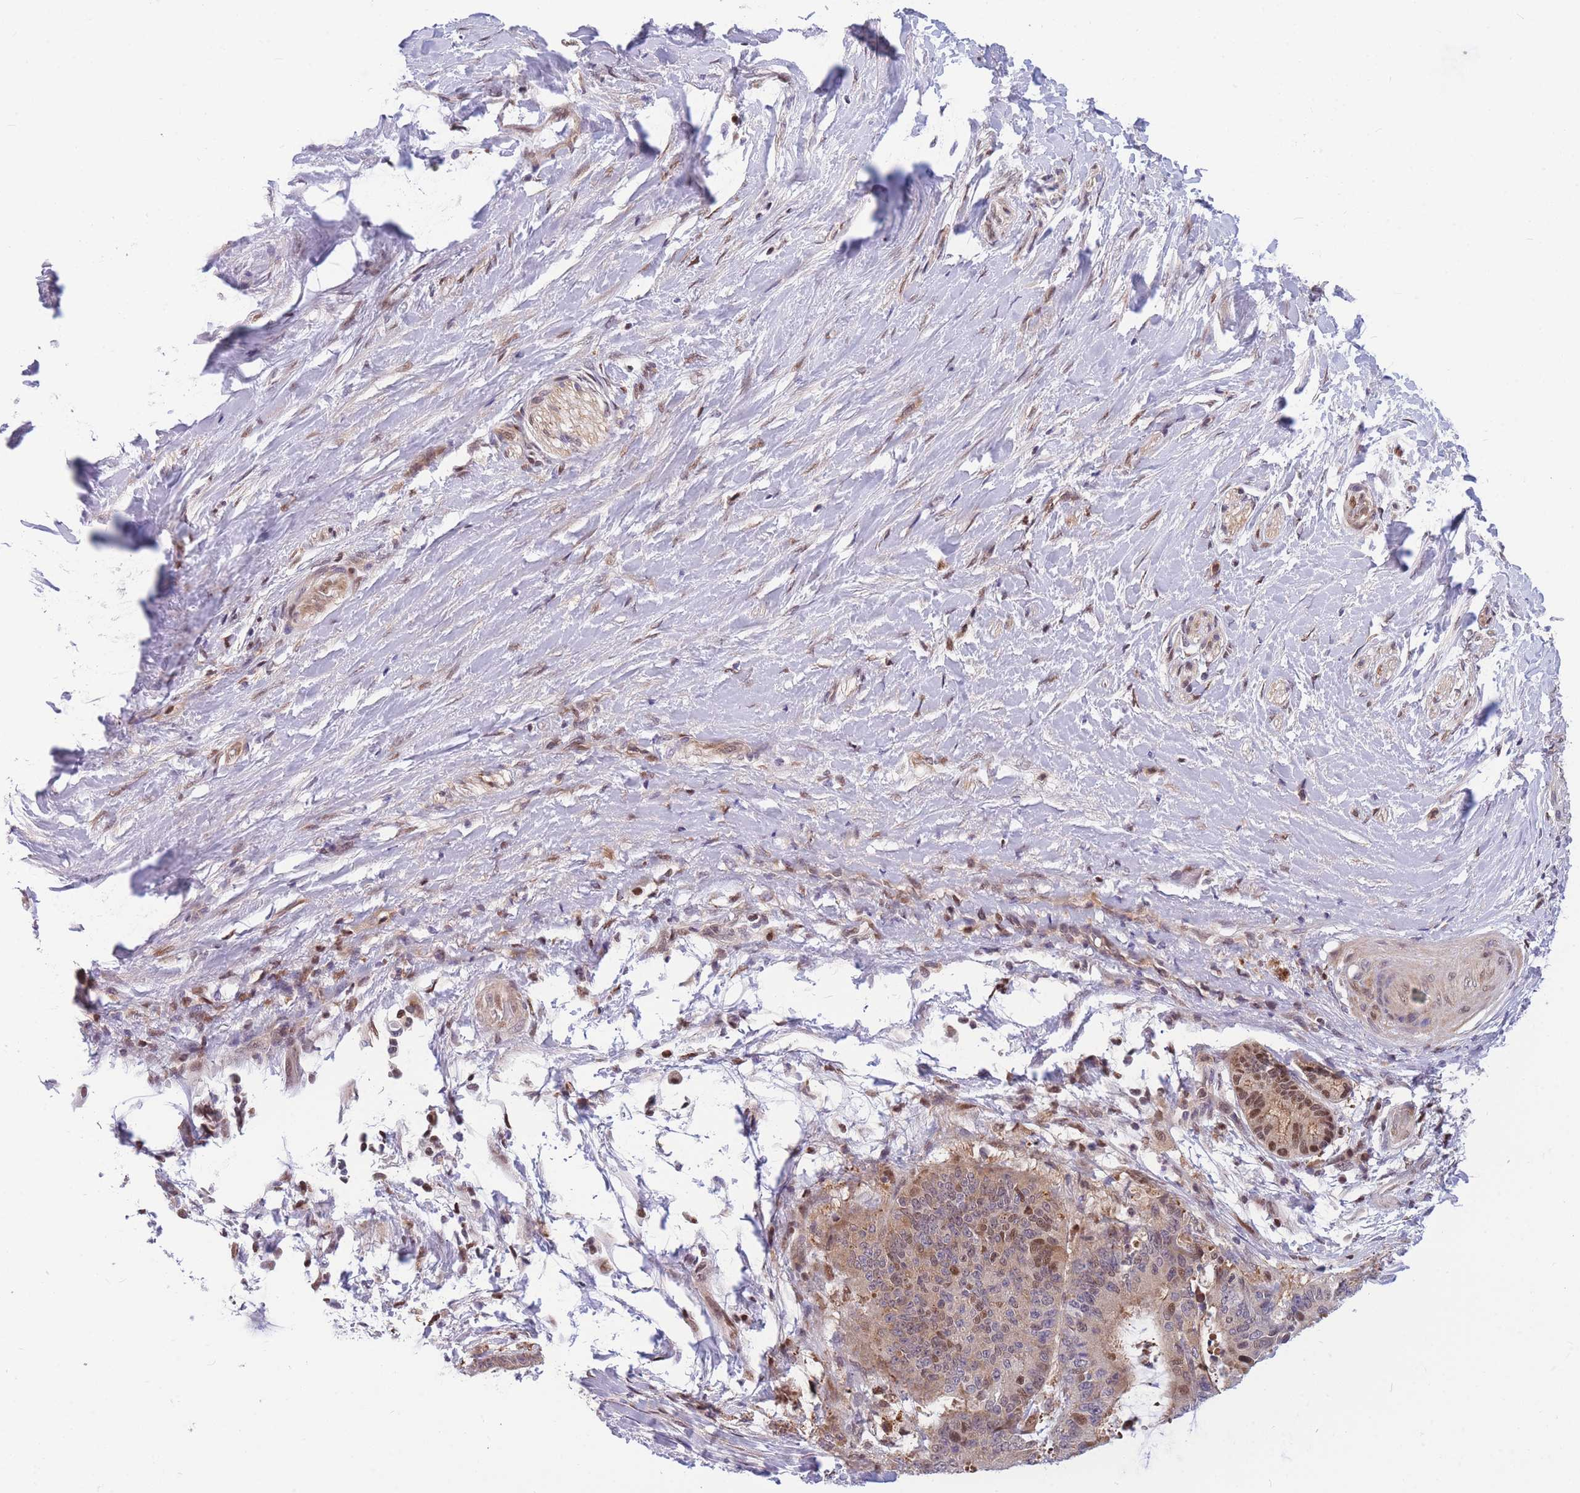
{"staining": {"intensity": "moderate", "quantity": "<25%", "location": "cytoplasmic/membranous,nuclear"}, "tissue": "liver cancer", "cell_type": "Tumor cells", "image_type": "cancer", "snomed": [{"axis": "morphology", "description": "Normal tissue, NOS"}, {"axis": "morphology", "description": "Cholangiocarcinoma"}, {"axis": "topography", "description": "Liver"}, {"axis": "topography", "description": "Peripheral nerve tissue"}], "caption": "Immunohistochemical staining of human liver cholangiocarcinoma demonstrates moderate cytoplasmic/membranous and nuclear protein expression in approximately <25% of tumor cells.", "gene": "CRACD", "patient": {"sex": "female", "age": 73}}